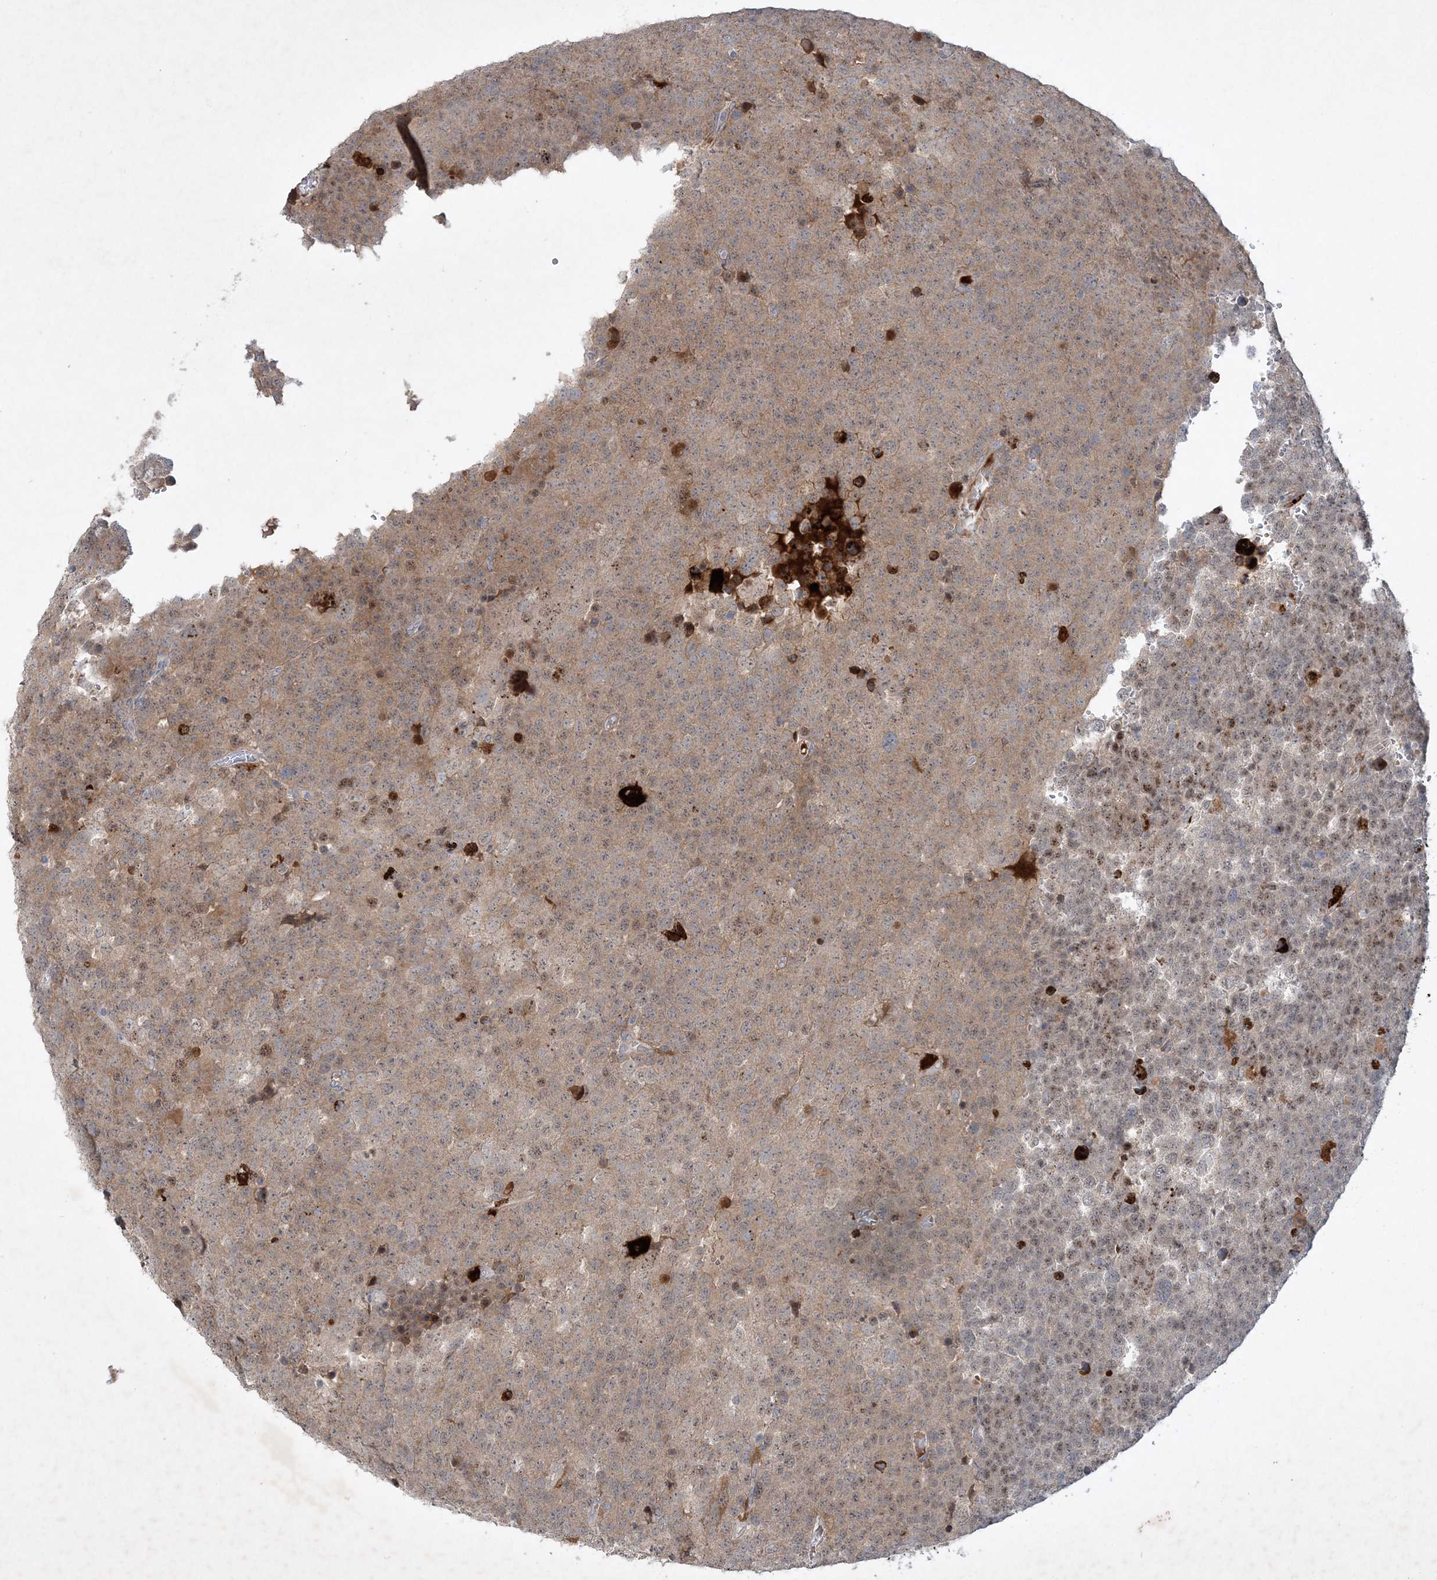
{"staining": {"intensity": "moderate", "quantity": ">75%", "location": "cytoplasmic/membranous,nuclear"}, "tissue": "testis cancer", "cell_type": "Tumor cells", "image_type": "cancer", "snomed": [{"axis": "morphology", "description": "Seminoma, NOS"}, {"axis": "topography", "description": "Testis"}], "caption": "Human testis cancer stained with a protein marker shows moderate staining in tumor cells.", "gene": "THG1L", "patient": {"sex": "male", "age": 71}}